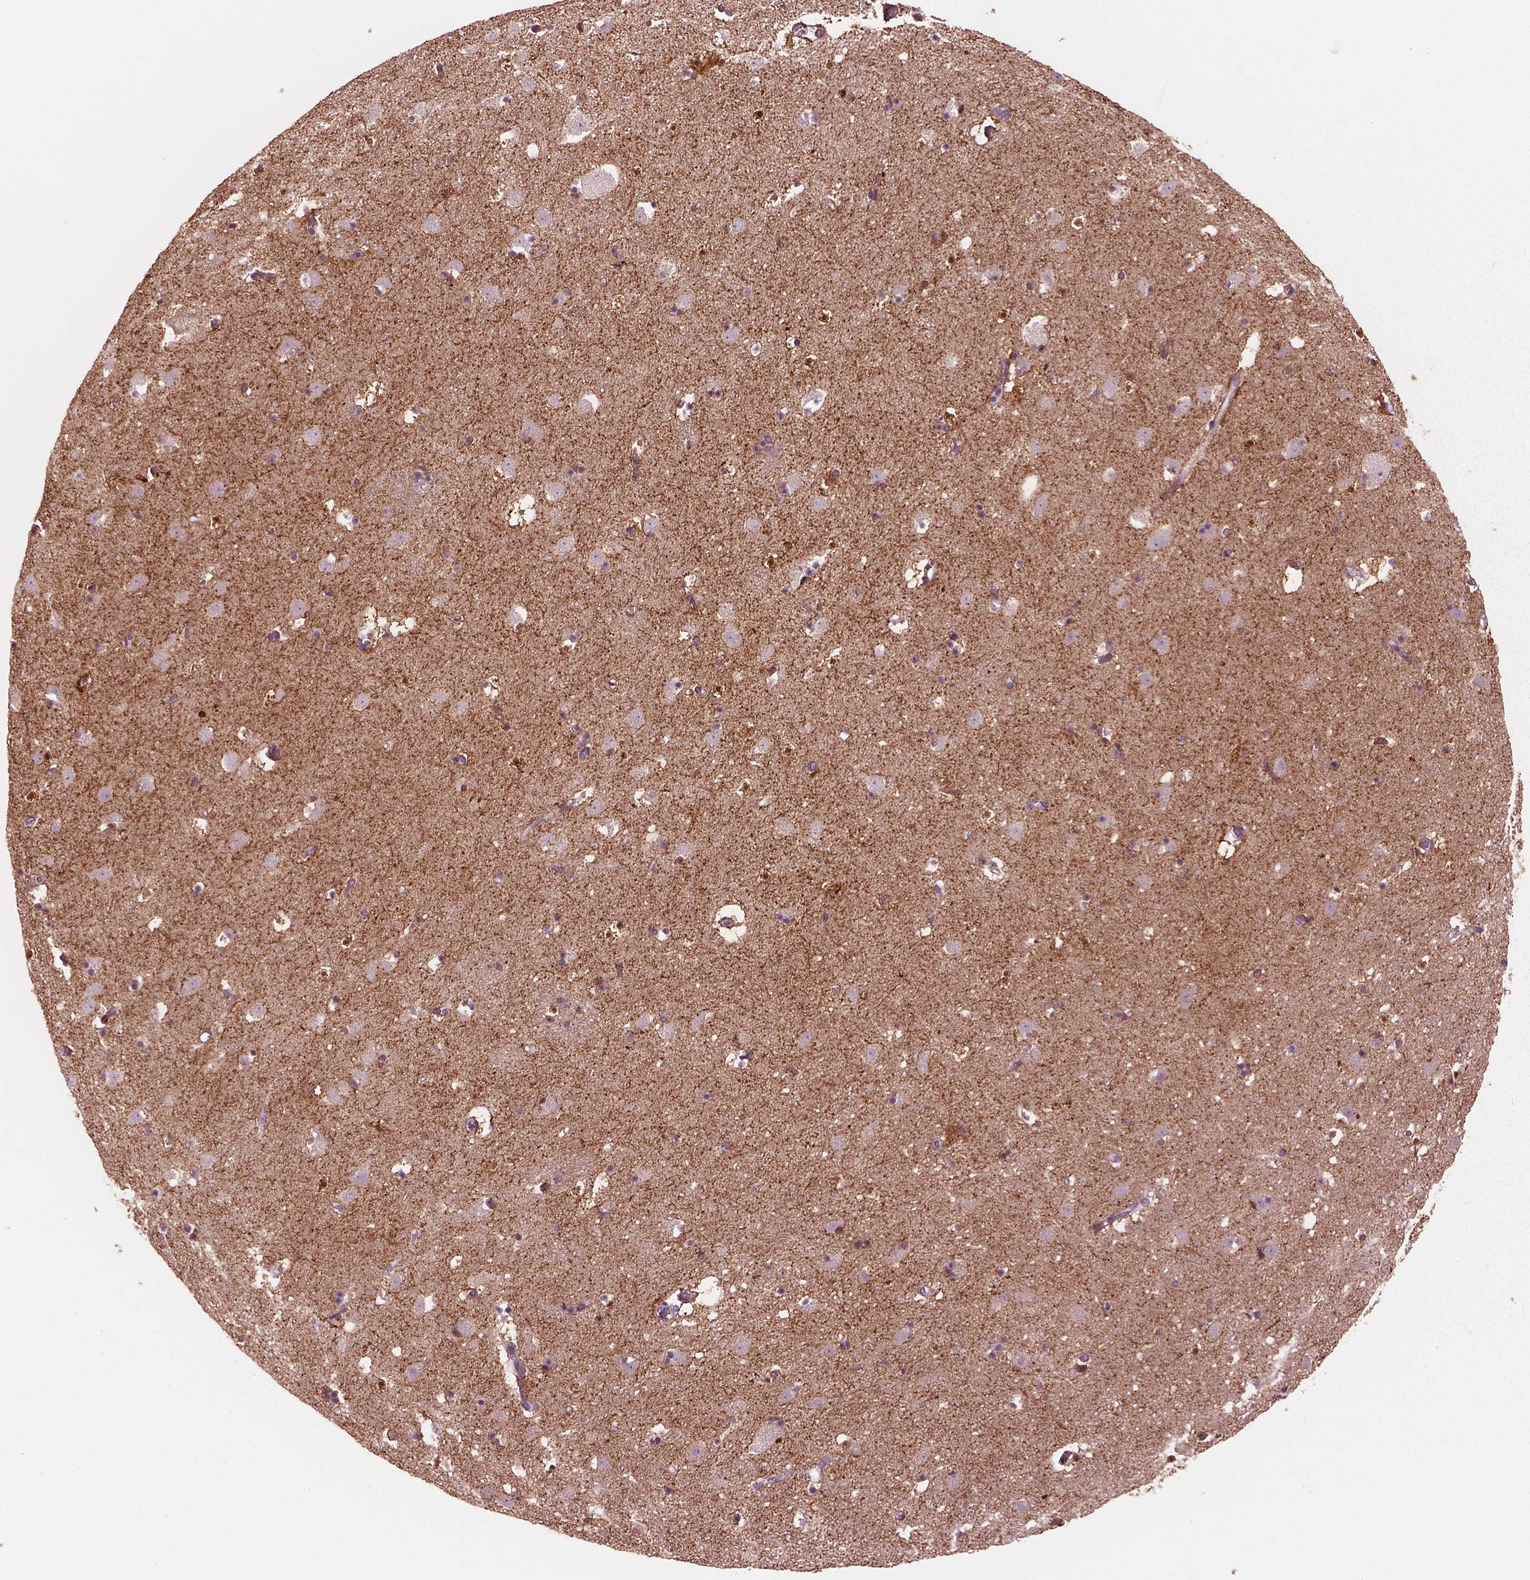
{"staining": {"intensity": "strong", "quantity": "<25%", "location": "cytoplasmic/membranous,nuclear"}, "tissue": "caudate", "cell_type": "Glial cells", "image_type": "normal", "snomed": [{"axis": "morphology", "description": "Normal tissue, NOS"}, {"axis": "topography", "description": "Lateral ventricle wall"}], "caption": "Approximately <25% of glial cells in unremarkable human caudate show strong cytoplasmic/membranous,nuclear protein expression as visualized by brown immunohistochemical staining.", "gene": "GDF11", "patient": {"sex": "female", "age": 42}}